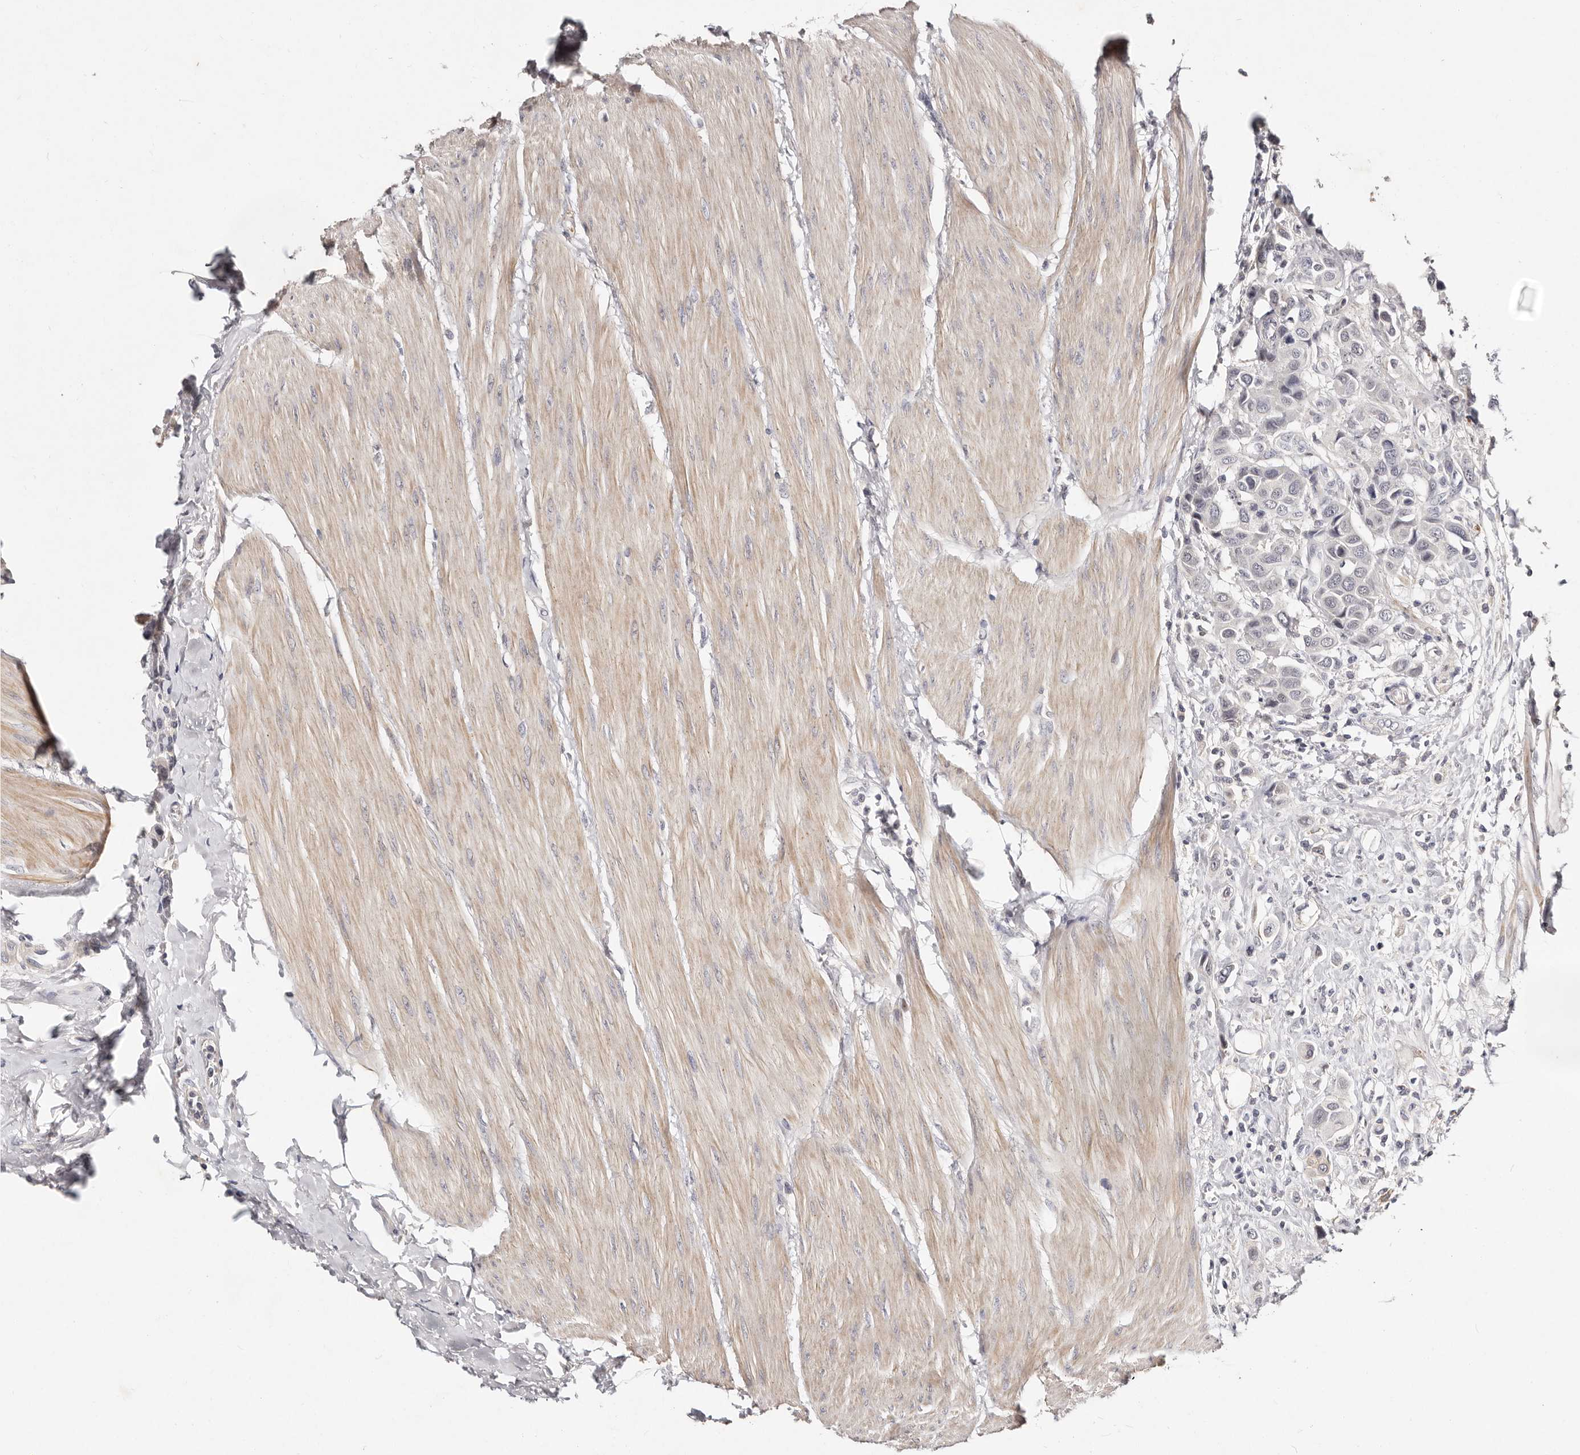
{"staining": {"intensity": "negative", "quantity": "none", "location": "none"}, "tissue": "urothelial cancer", "cell_type": "Tumor cells", "image_type": "cancer", "snomed": [{"axis": "morphology", "description": "Urothelial carcinoma, High grade"}, {"axis": "topography", "description": "Urinary bladder"}], "caption": "Immunohistochemistry micrograph of human high-grade urothelial carcinoma stained for a protein (brown), which displays no staining in tumor cells.", "gene": "MRPS33", "patient": {"sex": "male", "age": 50}}